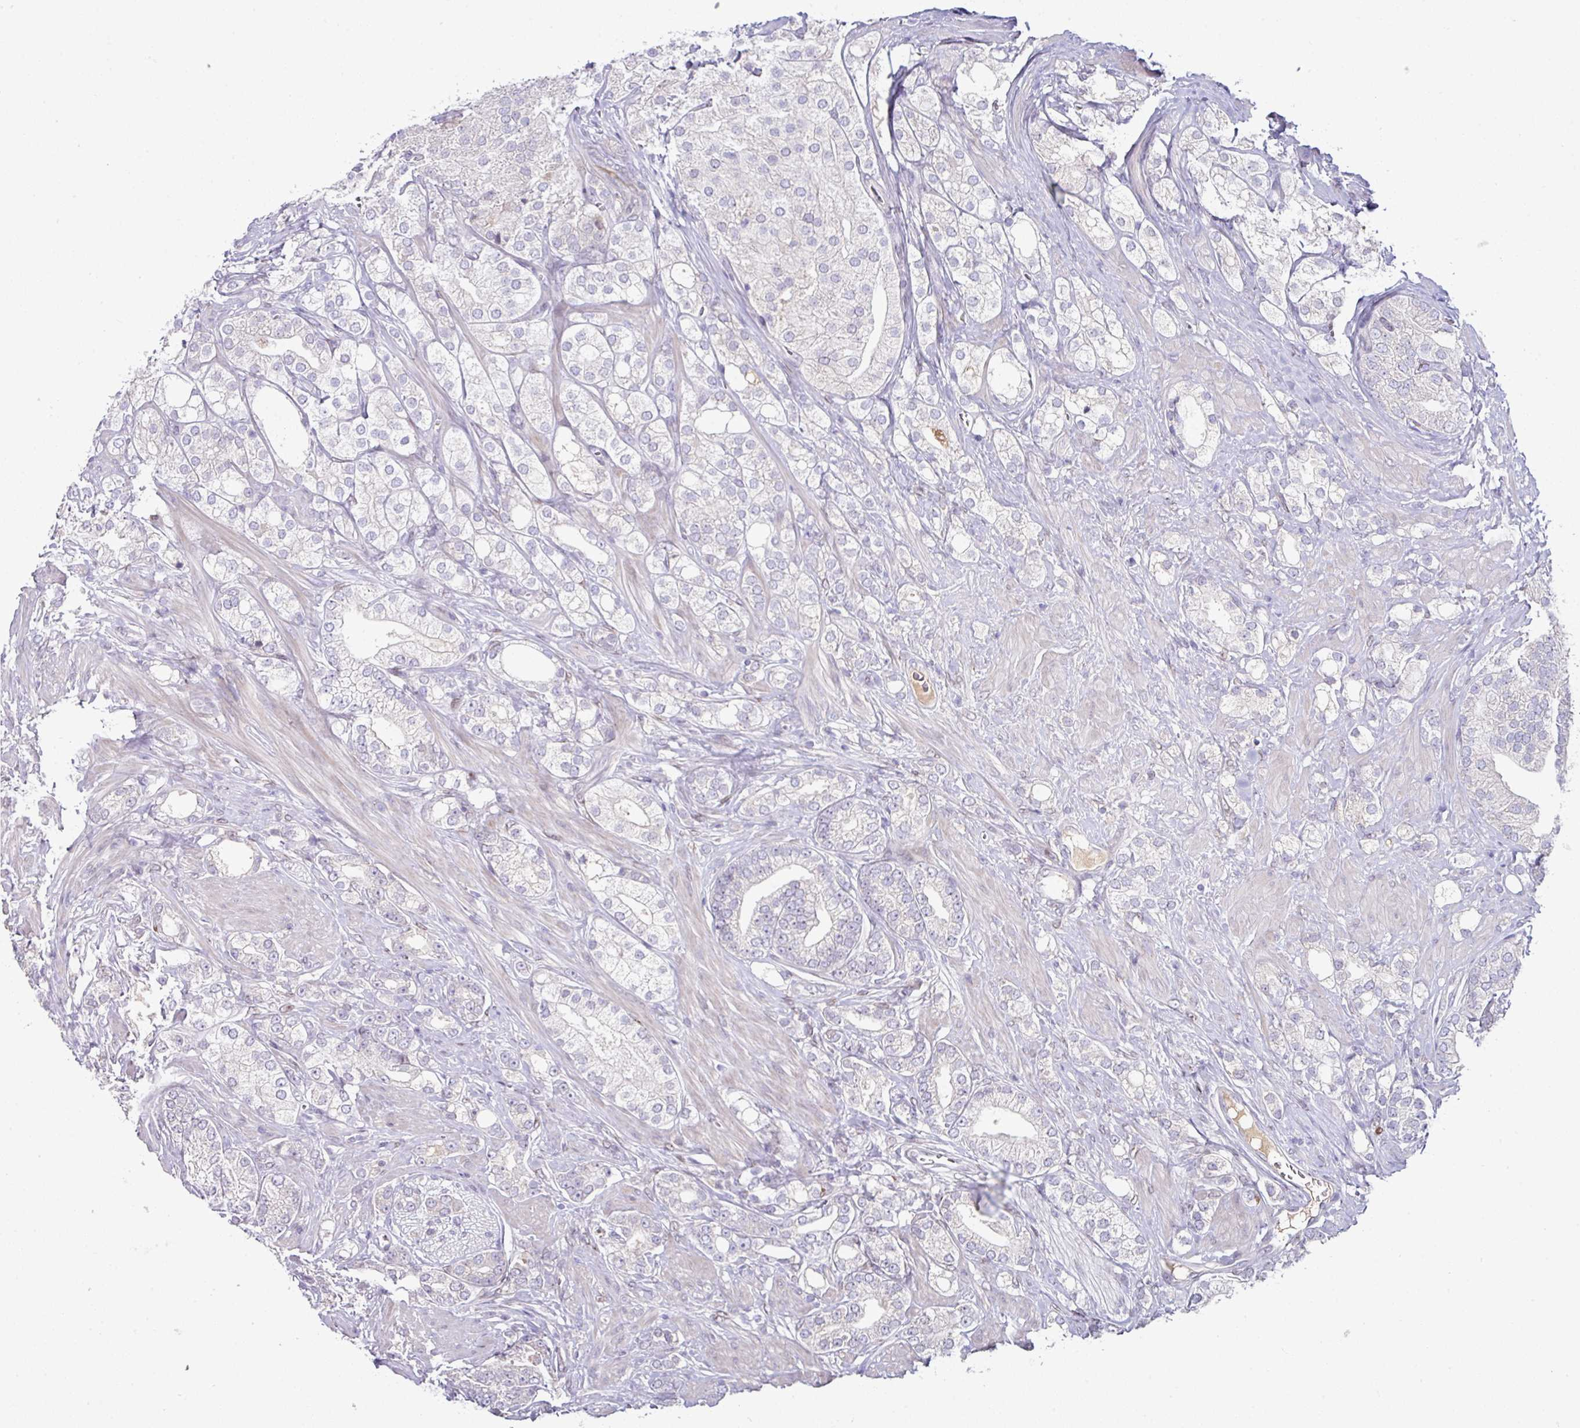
{"staining": {"intensity": "negative", "quantity": "none", "location": "none"}, "tissue": "prostate cancer", "cell_type": "Tumor cells", "image_type": "cancer", "snomed": [{"axis": "morphology", "description": "Adenocarcinoma, High grade"}, {"axis": "topography", "description": "Prostate"}], "caption": "IHC histopathology image of neoplastic tissue: human adenocarcinoma (high-grade) (prostate) stained with DAB demonstrates no significant protein positivity in tumor cells.", "gene": "SLAMF6", "patient": {"sex": "male", "age": 50}}